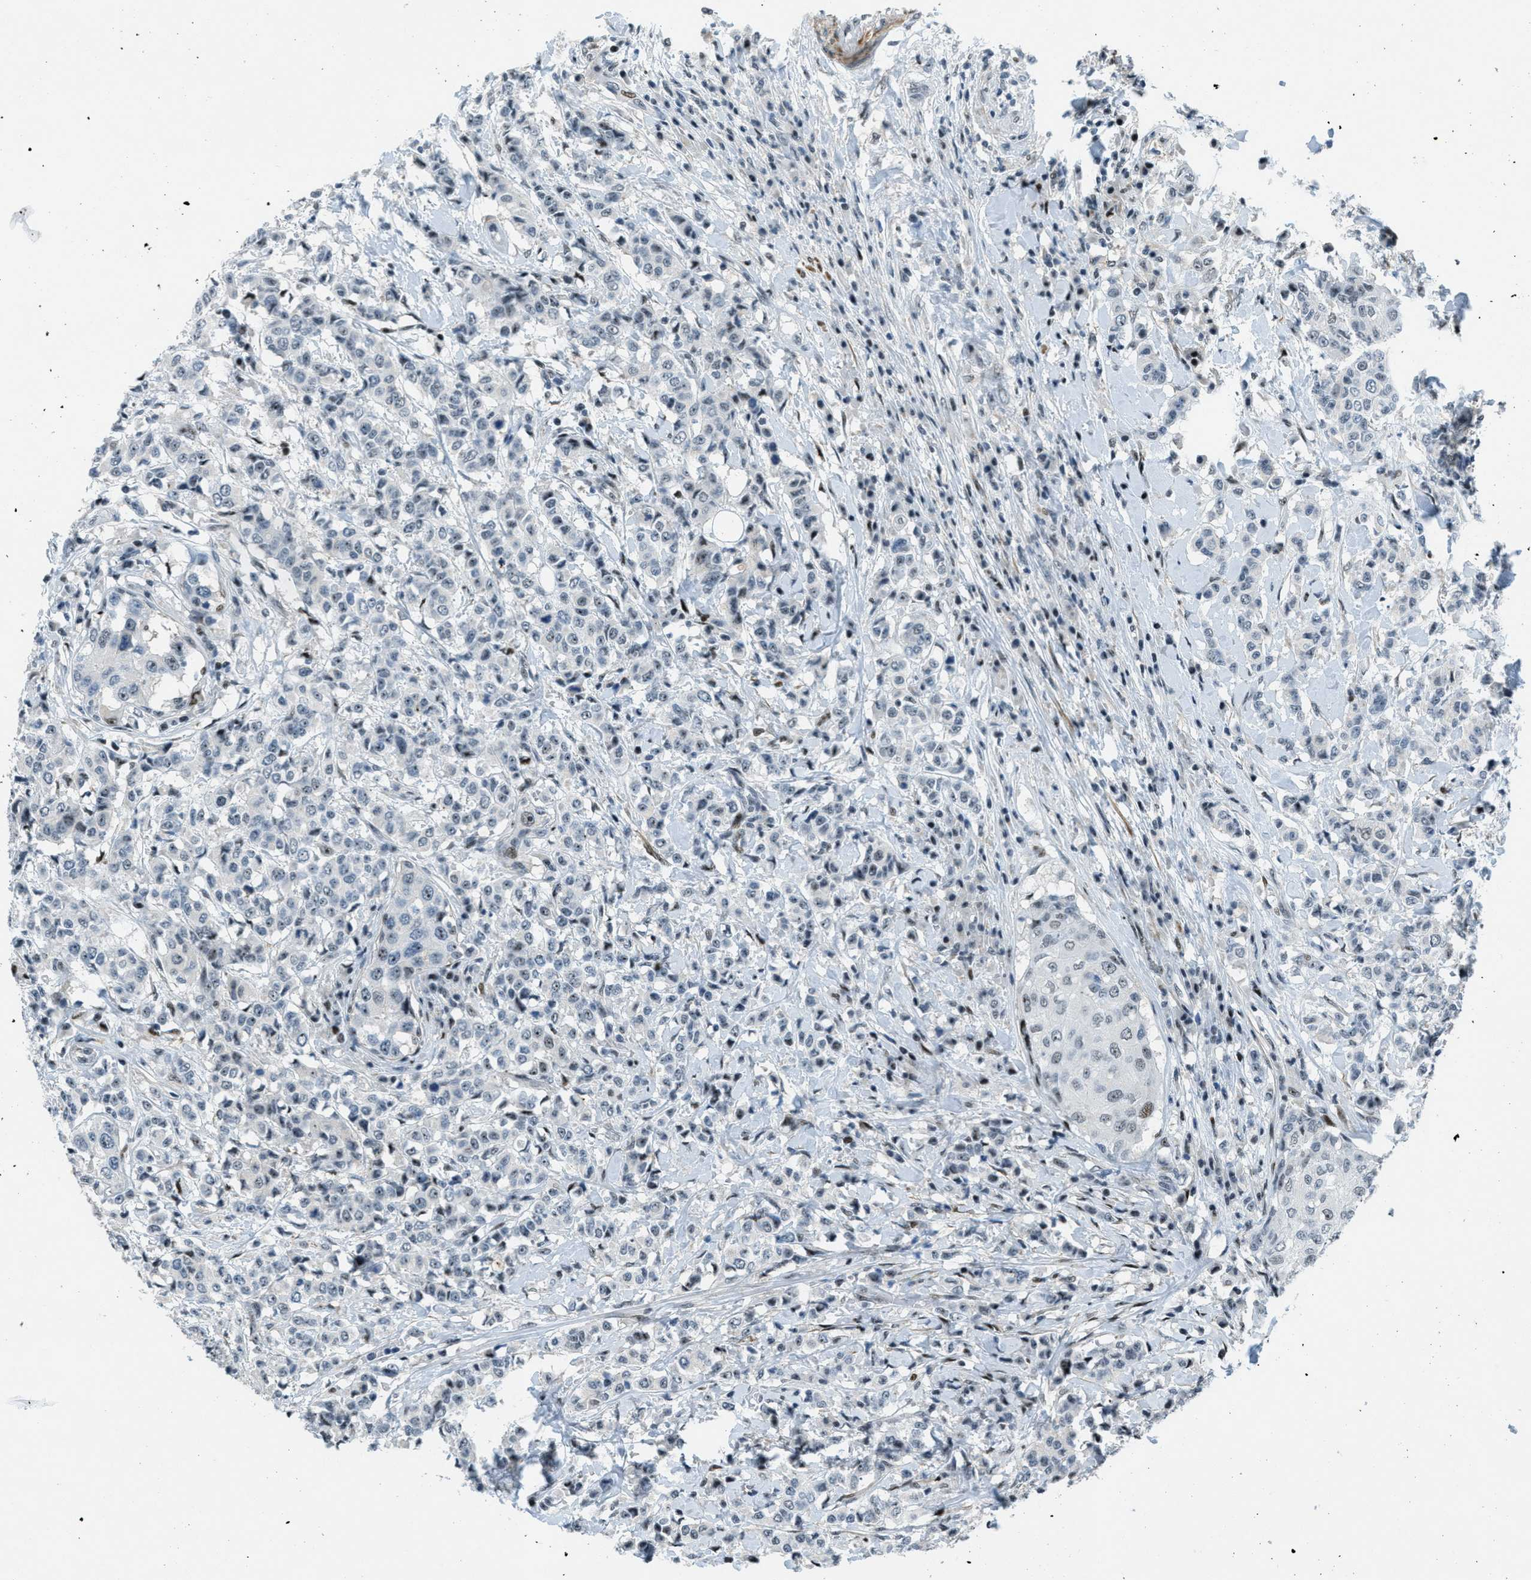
{"staining": {"intensity": "negative", "quantity": "none", "location": "none"}, "tissue": "breast cancer", "cell_type": "Tumor cells", "image_type": "cancer", "snomed": [{"axis": "morphology", "description": "Duct carcinoma"}, {"axis": "topography", "description": "Breast"}], "caption": "Tumor cells are negative for brown protein staining in invasive ductal carcinoma (breast).", "gene": "ZDHHC23", "patient": {"sex": "female", "age": 27}}